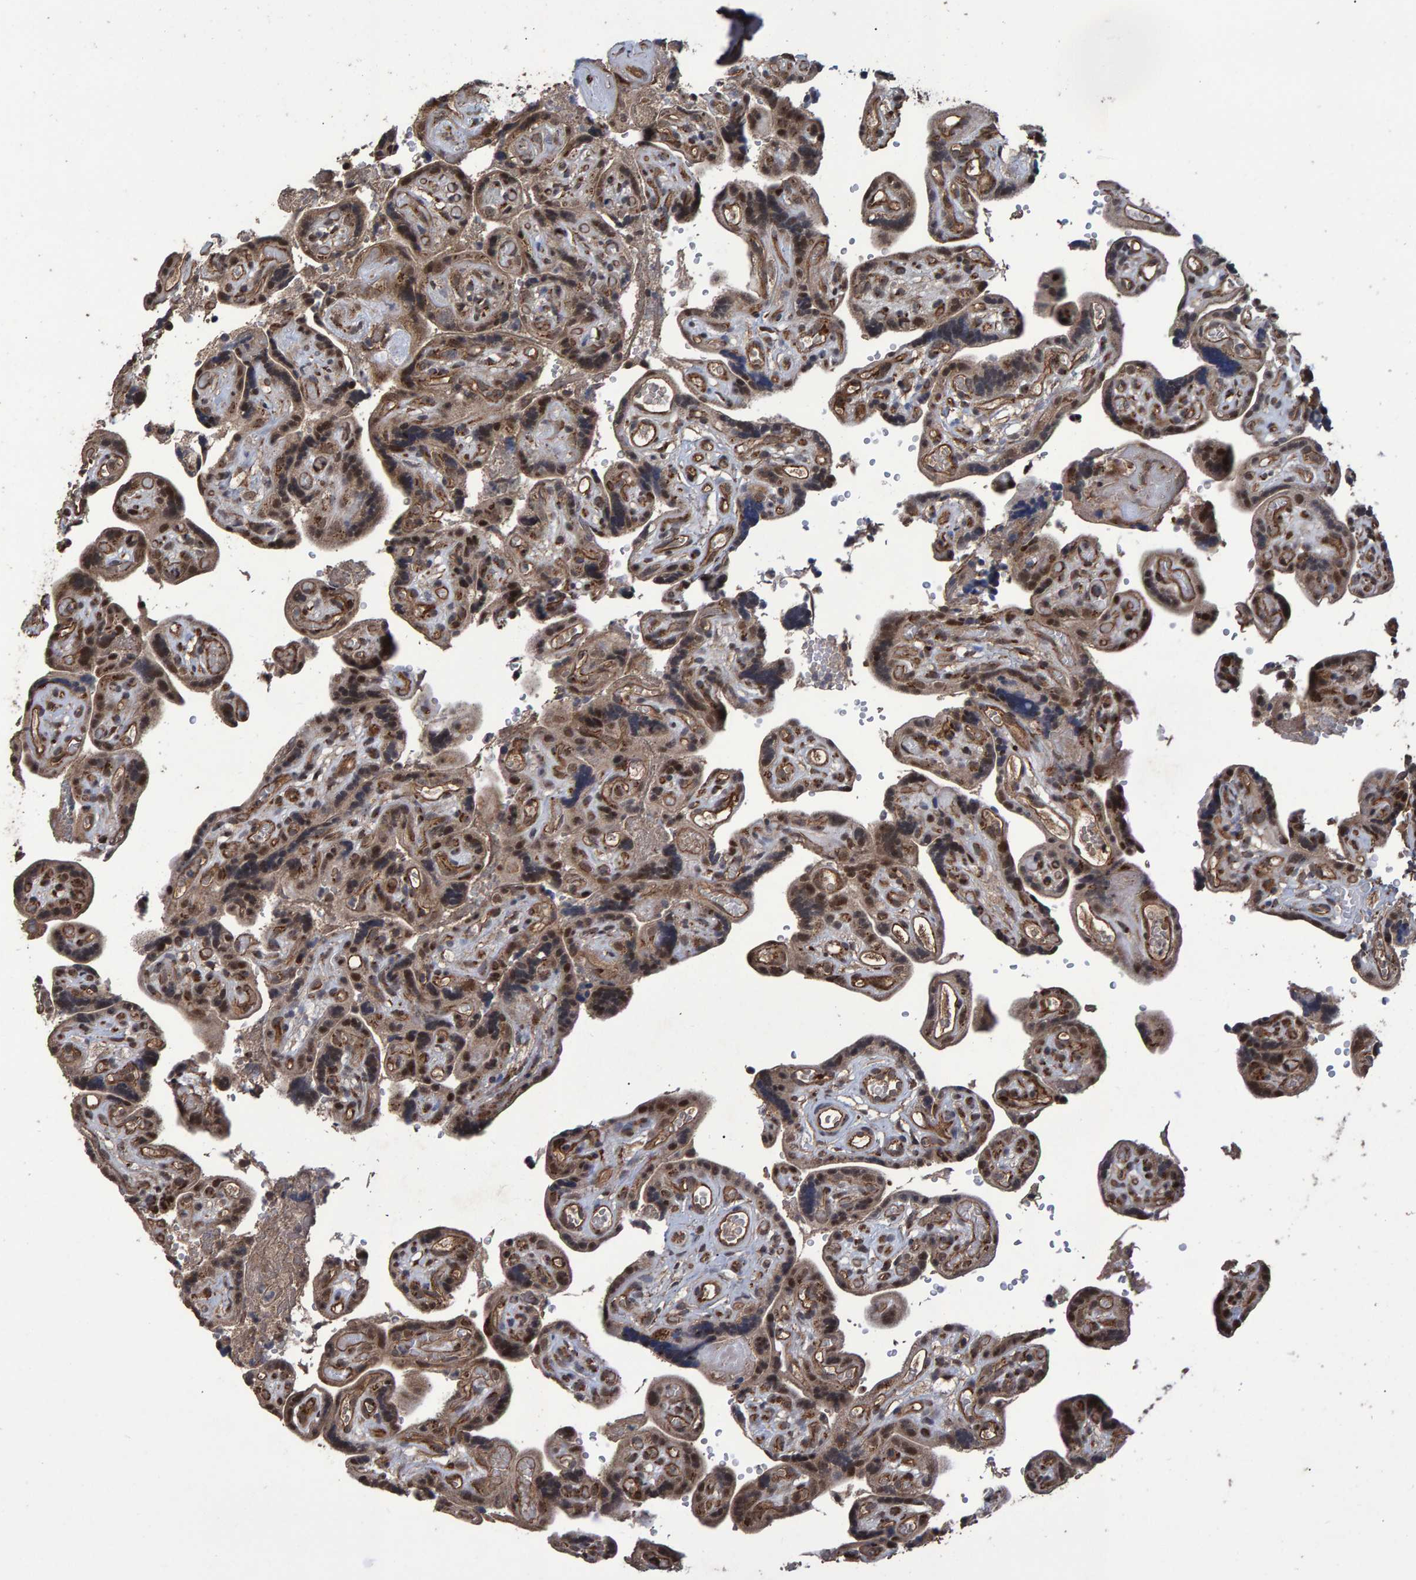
{"staining": {"intensity": "moderate", "quantity": ">75%", "location": "cytoplasmic/membranous,nuclear"}, "tissue": "placenta", "cell_type": "Decidual cells", "image_type": "normal", "snomed": [{"axis": "morphology", "description": "Normal tissue, NOS"}, {"axis": "topography", "description": "Placenta"}], "caption": "Protein expression analysis of unremarkable placenta displays moderate cytoplasmic/membranous,nuclear staining in approximately >75% of decidual cells.", "gene": "TRIM68", "patient": {"sex": "female", "age": 30}}